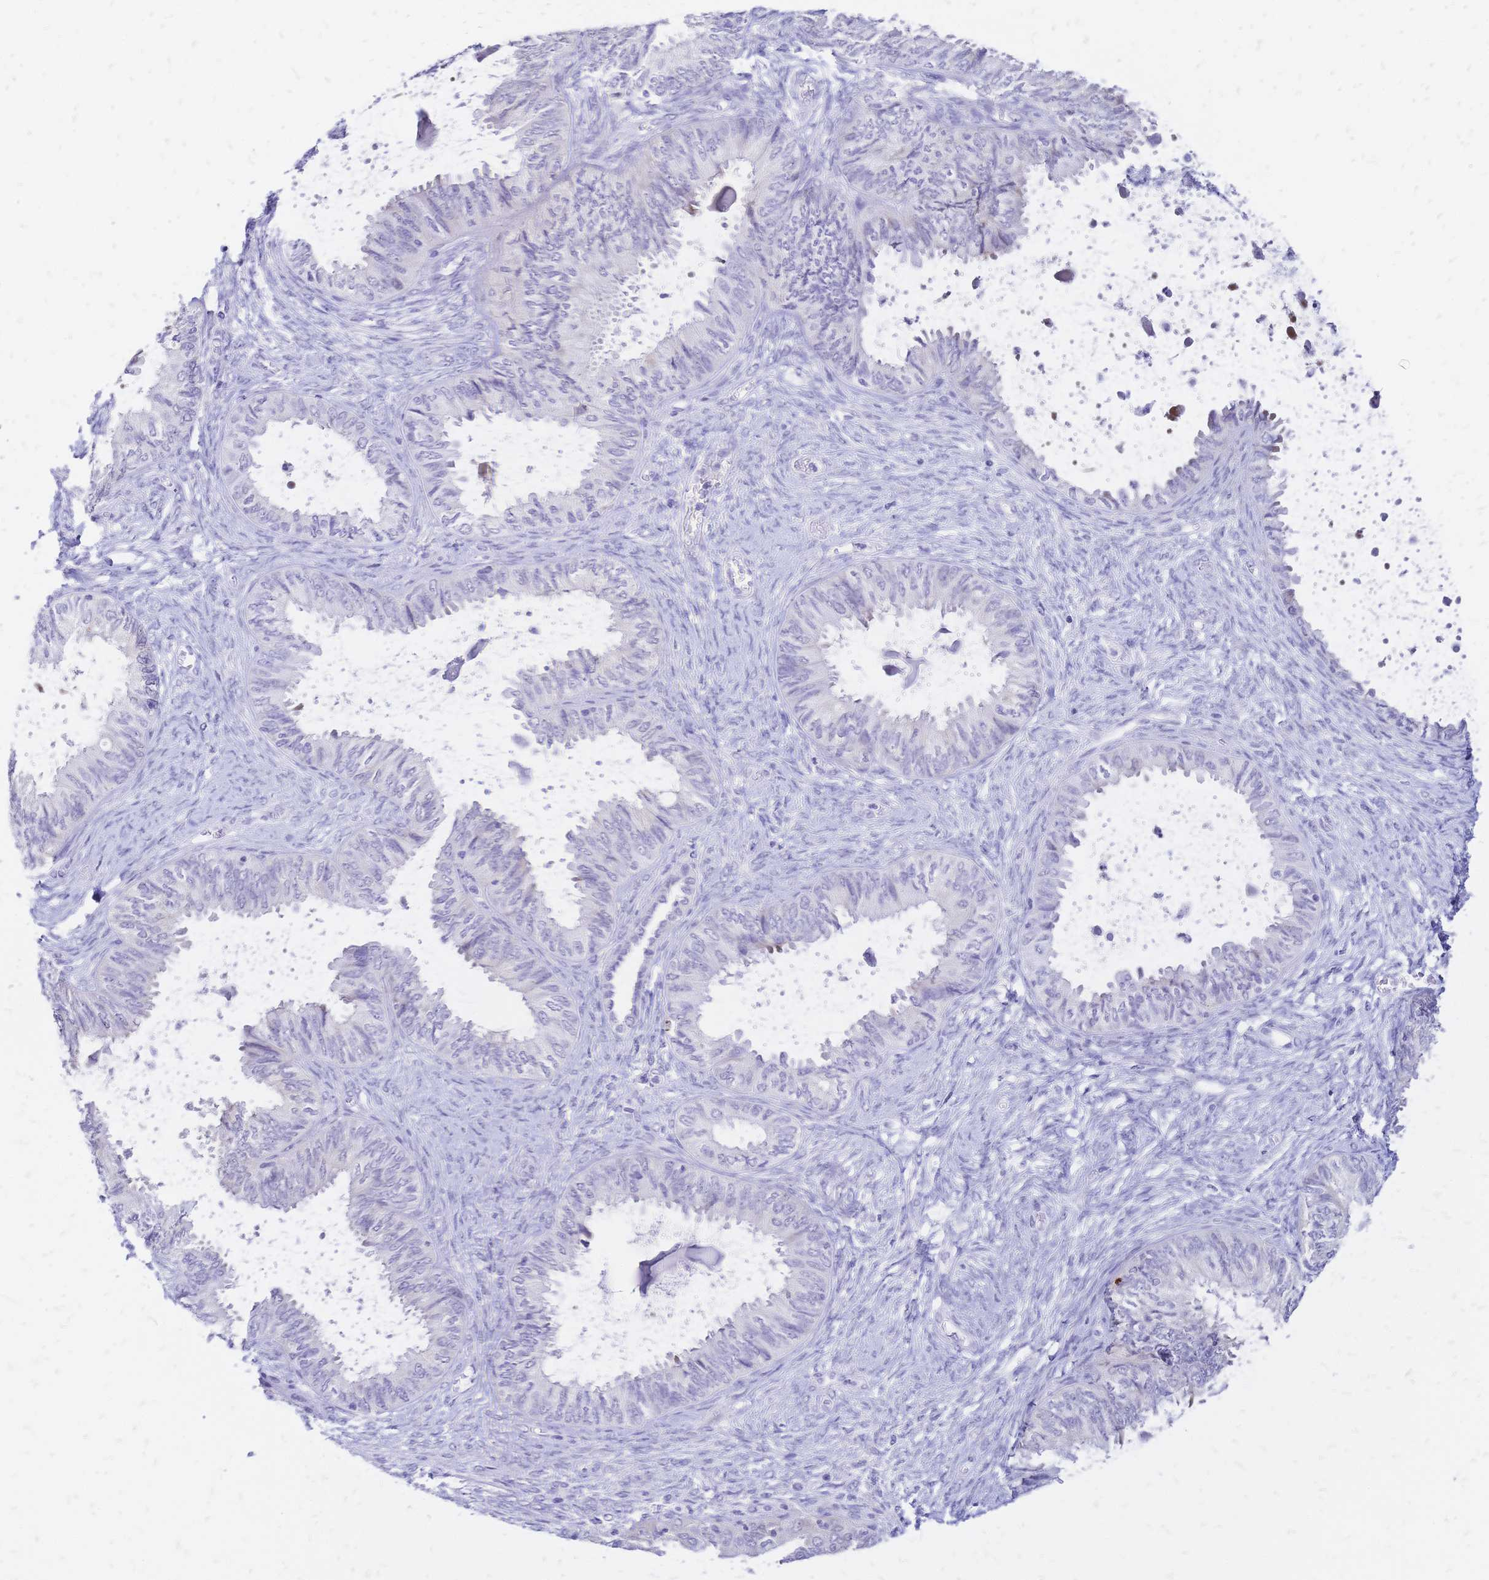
{"staining": {"intensity": "negative", "quantity": "none", "location": "none"}, "tissue": "ovarian cancer", "cell_type": "Tumor cells", "image_type": "cancer", "snomed": [{"axis": "morphology", "description": "Carcinoma, endometroid"}, {"axis": "topography", "description": "Ovary"}], "caption": "The micrograph exhibits no staining of tumor cells in endometroid carcinoma (ovarian). (Stains: DAB (3,3'-diaminobenzidine) immunohistochemistry (IHC) with hematoxylin counter stain, Microscopy: brightfield microscopy at high magnification).", "gene": "GRB7", "patient": {"sex": "female", "age": 70}}